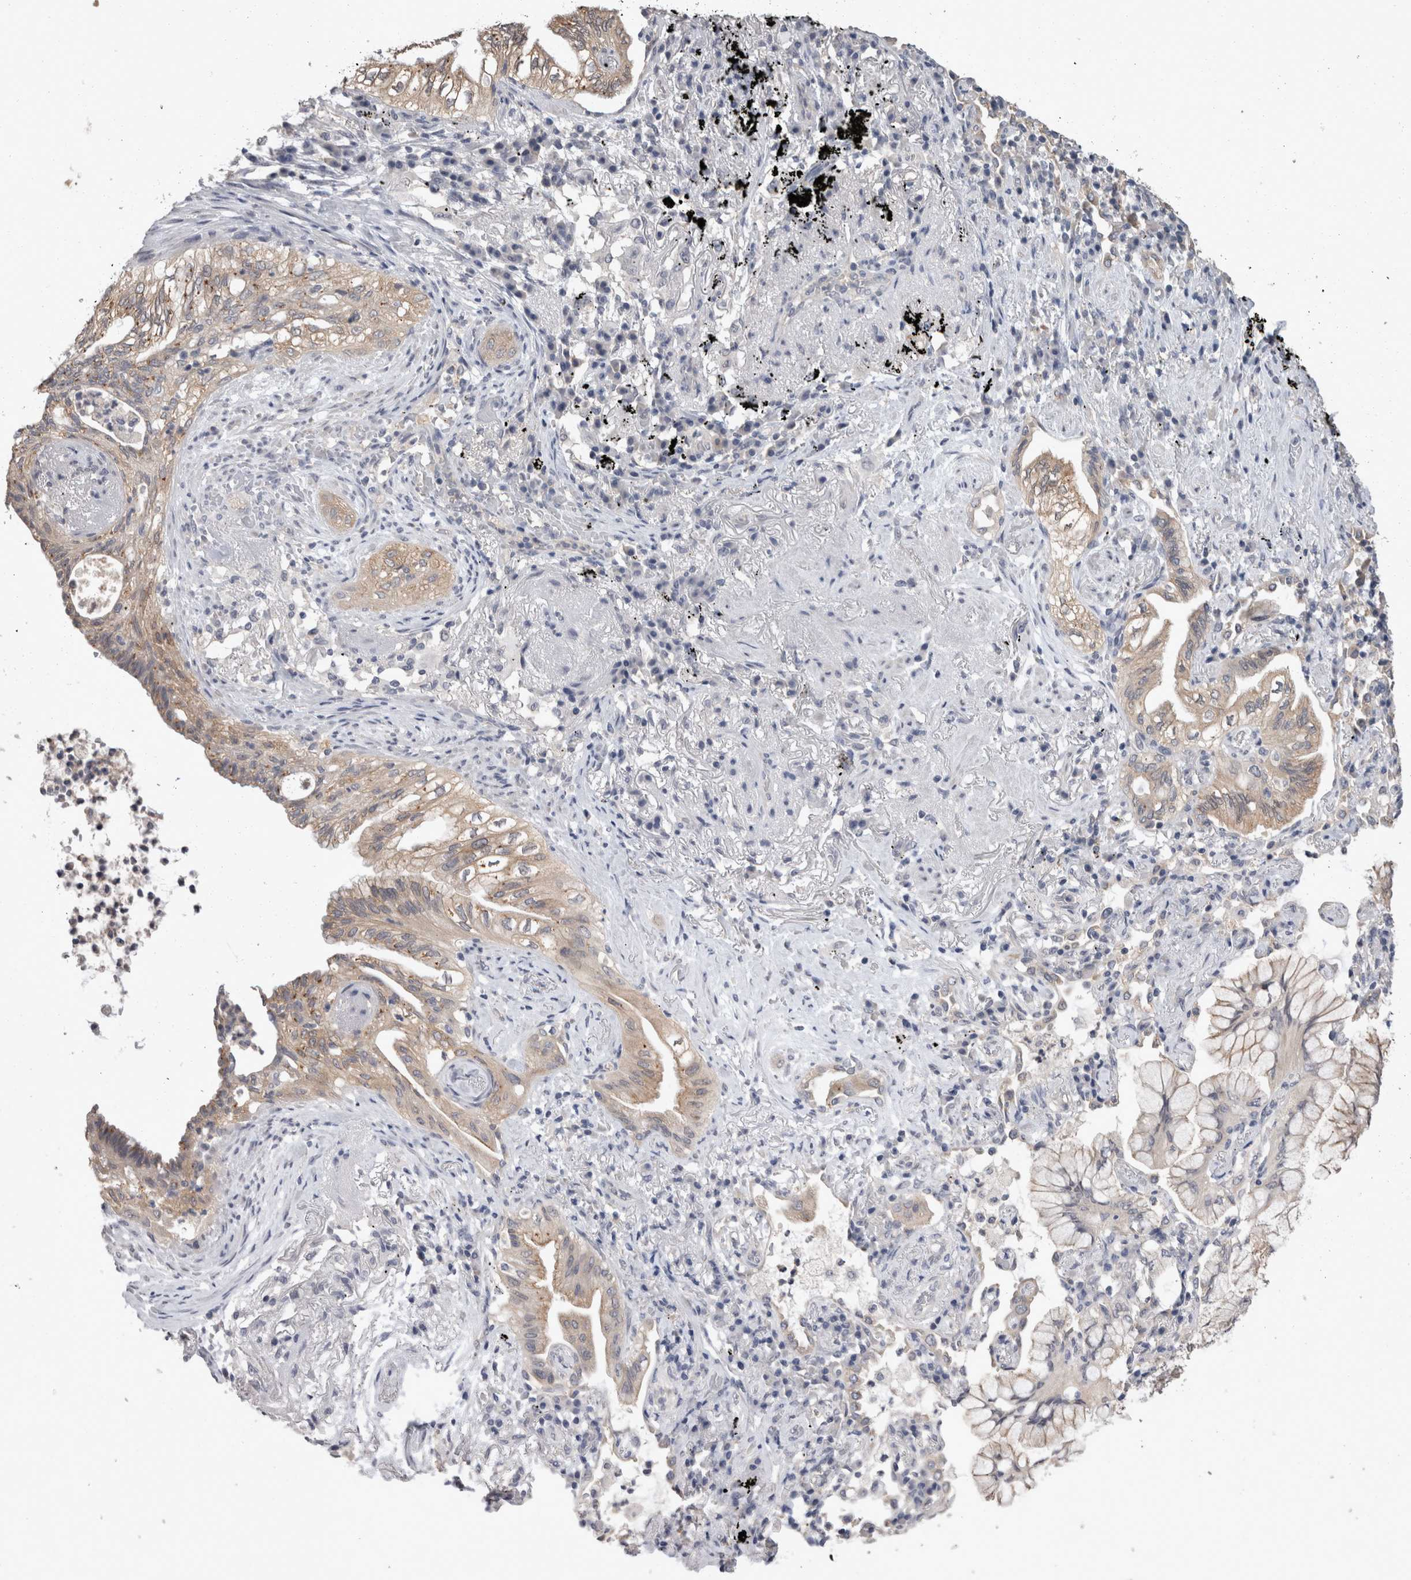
{"staining": {"intensity": "weak", "quantity": "25%-75%", "location": "cytoplasmic/membranous"}, "tissue": "lung cancer", "cell_type": "Tumor cells", "image_type": "cancer", "snomed": [{"axis": "morphology", "description": "Adenocarcinoma, NOS"}, {"axis": "topography", "description": "Lung"}], "caption": "The micrograph displays a brown stain indicating the presence of a protein in the cytoplasmic/membranous of tumor cells in adenocarcinoma (lung).", "gene": "FHOD3", "patient": {"sex": "female", "age": 70}}